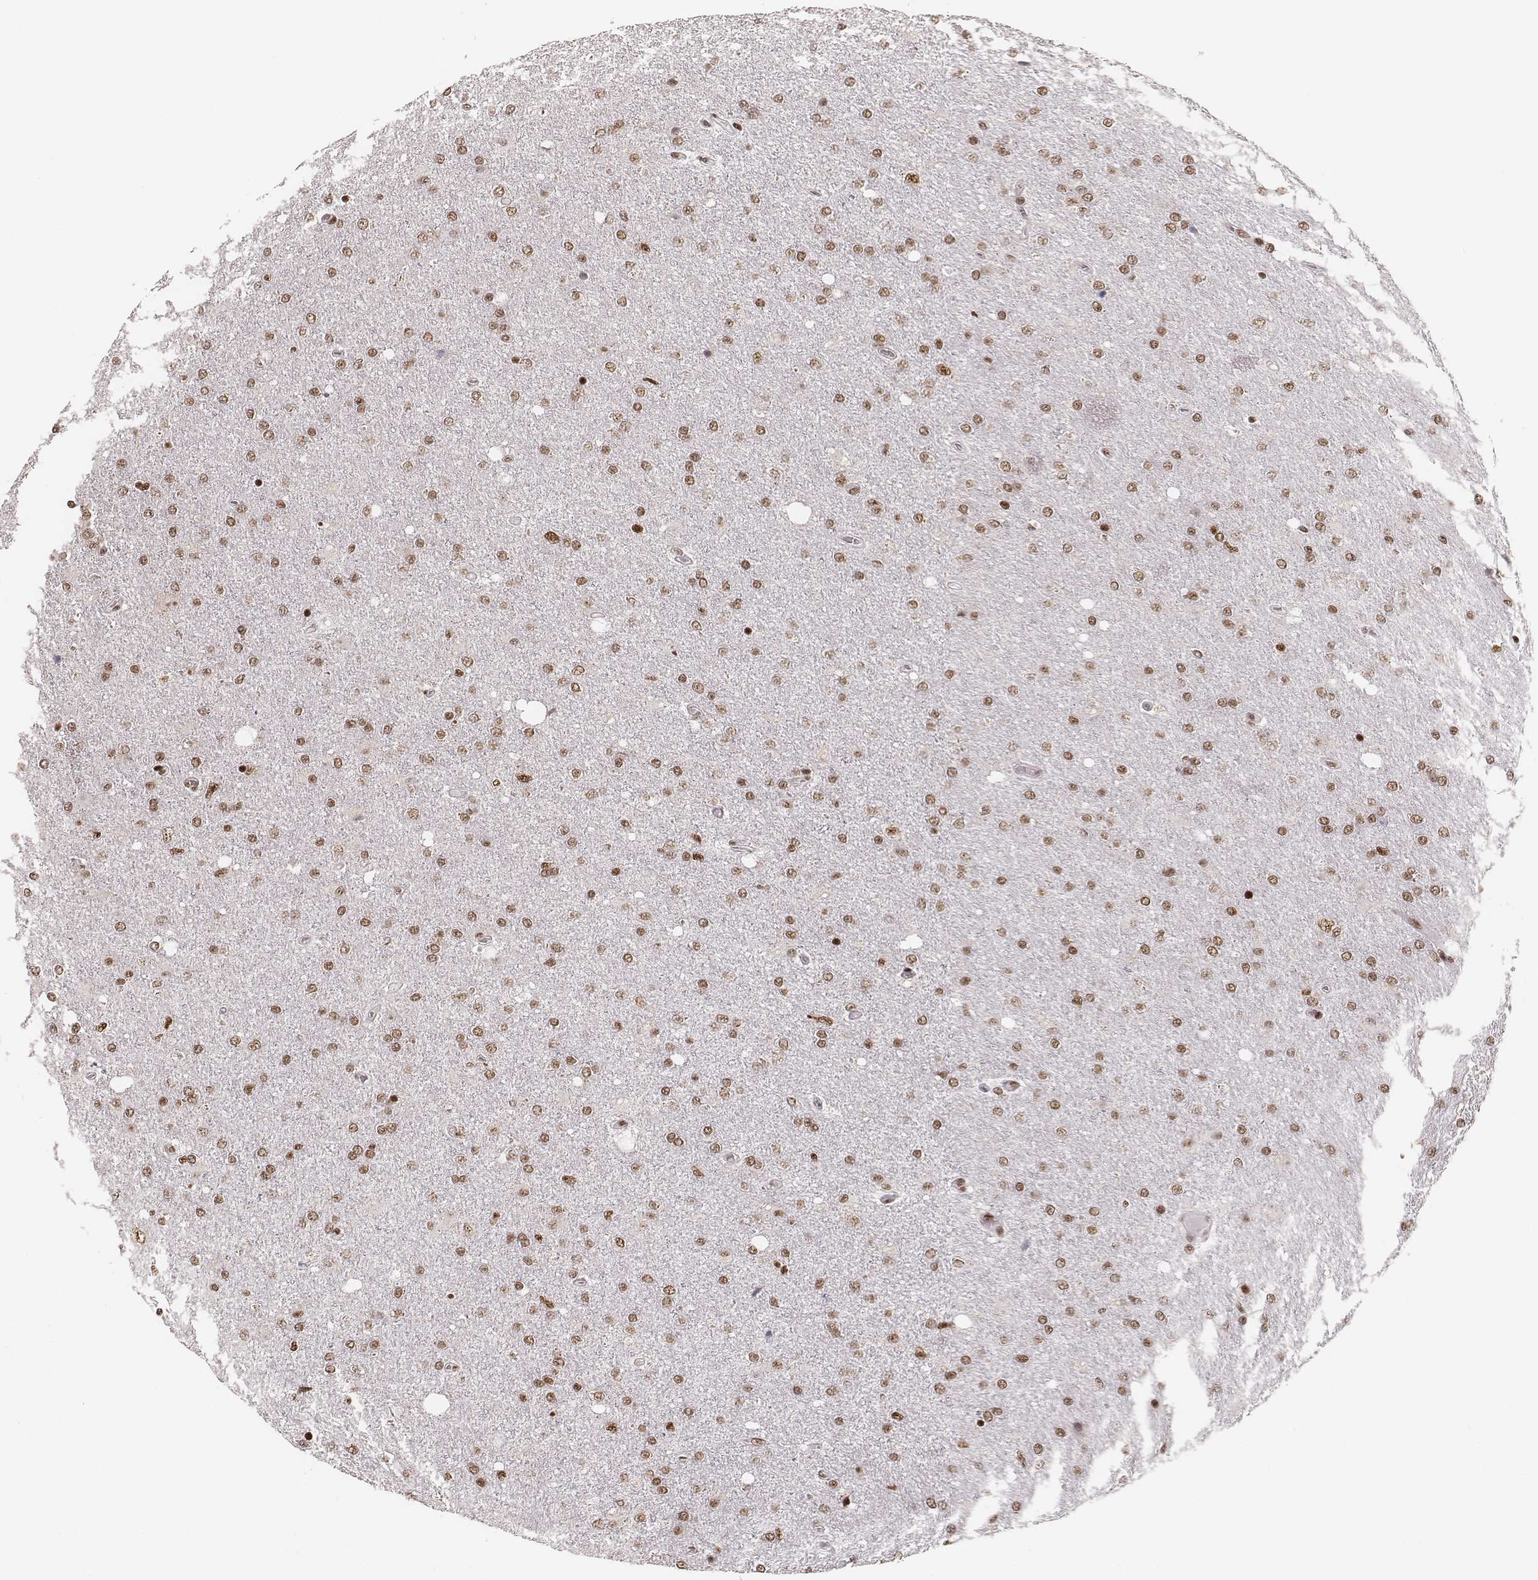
{"staining": {"intensity": "moderate", "quantity": ">75%", "location": "nuclear"}, "tissue": "glioma", "cell_type": "Tumor cells", "image_type": "cancer", "snomed": [{"axis": "morphology", "description": "Glioma, malignant, High grade"}, {"axis": "topography", "description": "Cerebral cortex"}], "caption": "IHC image of neoplastic tissue: glioma stained using immunohistochemistry shows medium levels of moderate protein expression localized specifically in the nuclear of tumor cells, appearing as a nuclear brown color.", "gene": "LUC7L", "patient": {"sex": "male", "age": 70}}